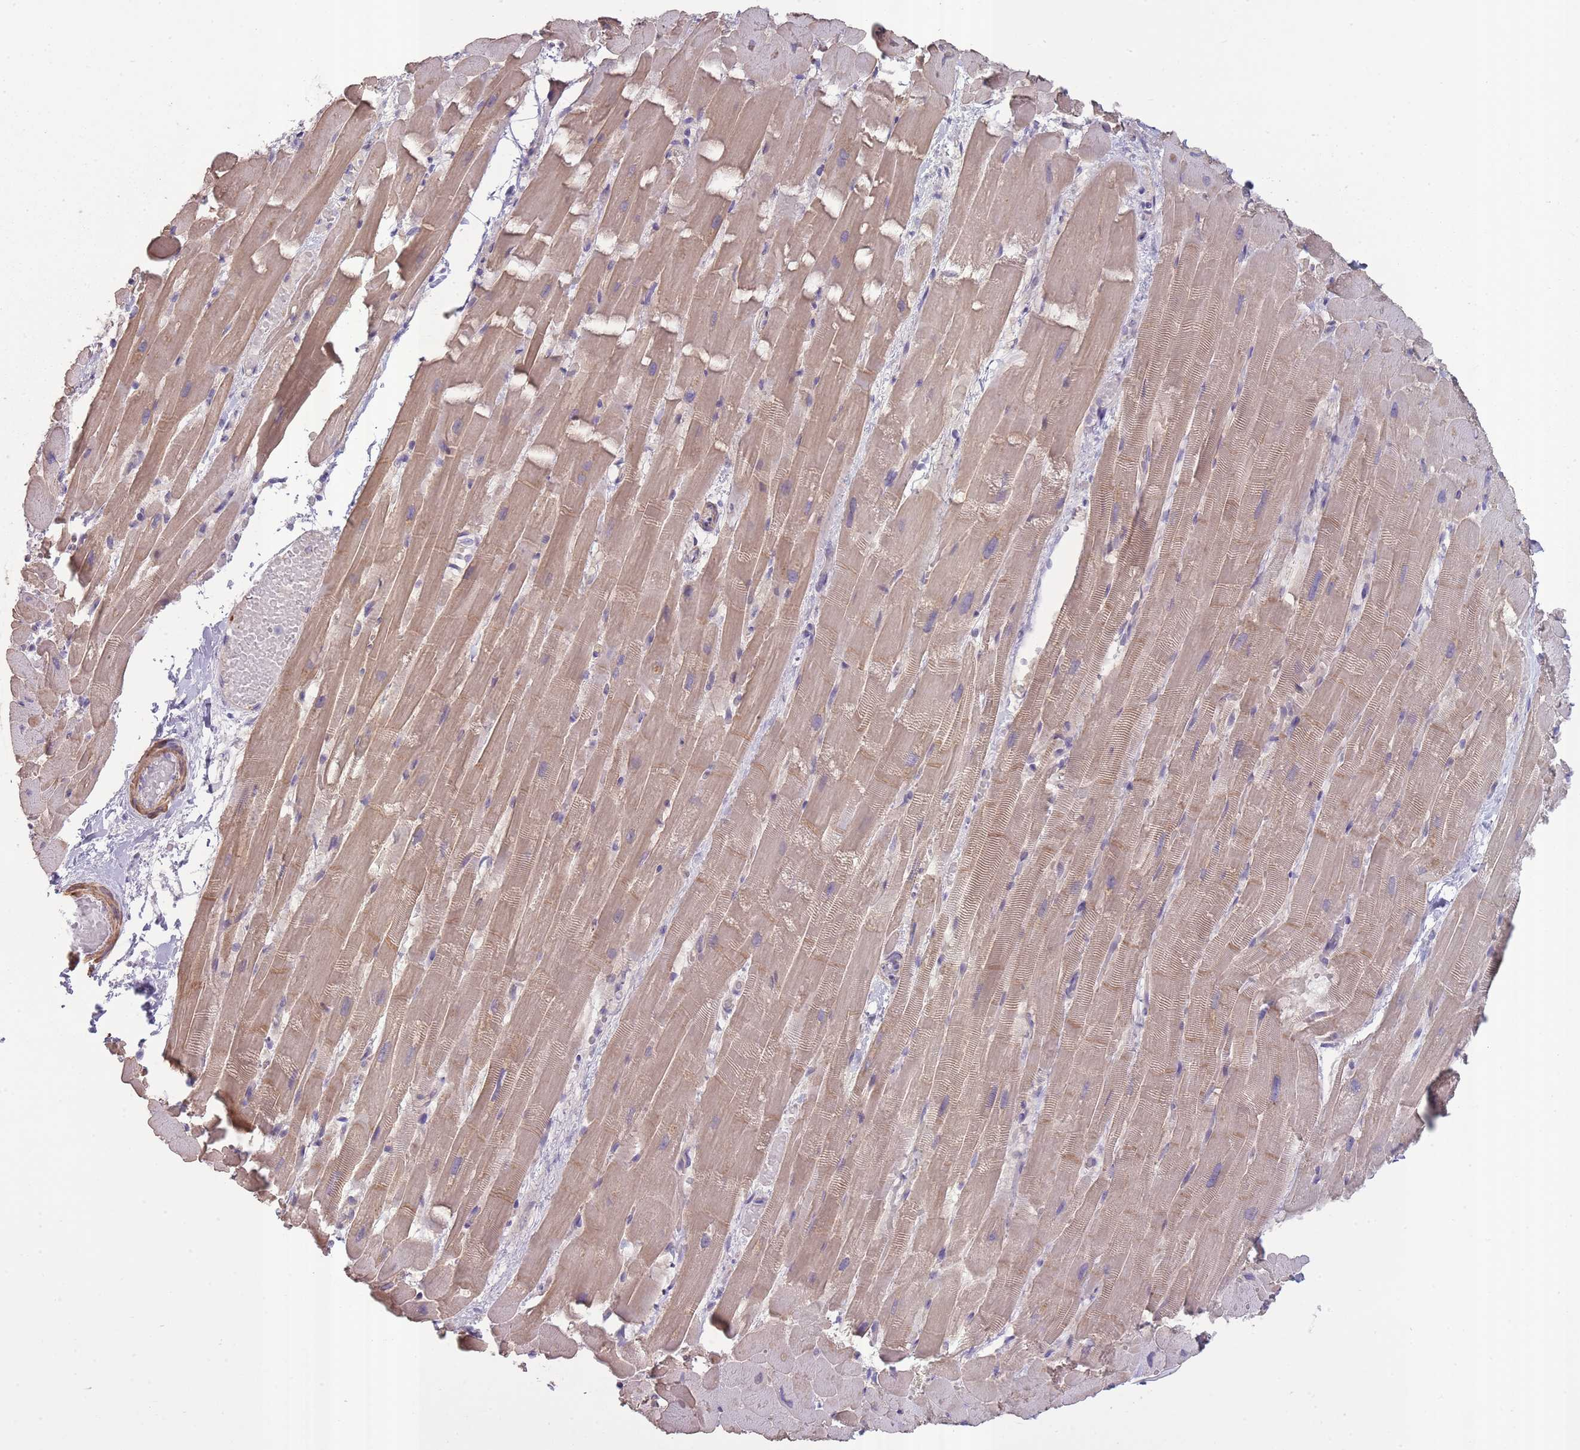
{"staining": {"intensity": "weak", "quantity": "25%-75%", "location": "cytoplasmic/membranous"}, "tissue": "heart muscle", "cell_type": "Cardiomyocytes", "image_type": "normal", "snomed": [{"axis": "morphology", "description": "Normal tissue, NOS"}, {"axis": "topography", "description": "Heart"}], "caption": "Normal heart muscle demonstrates weak cytoplasmic/membranous staining in approximately 25%-75% of cardiomyocytes, visualized by immunohistochemistry. (DAB (3,3'-diaminobenzidine) IHC, brown staining for protein, blue staining for nuclei).", "gene": "SLC8A2", "patient": {"sex": "male", "age": 37}}